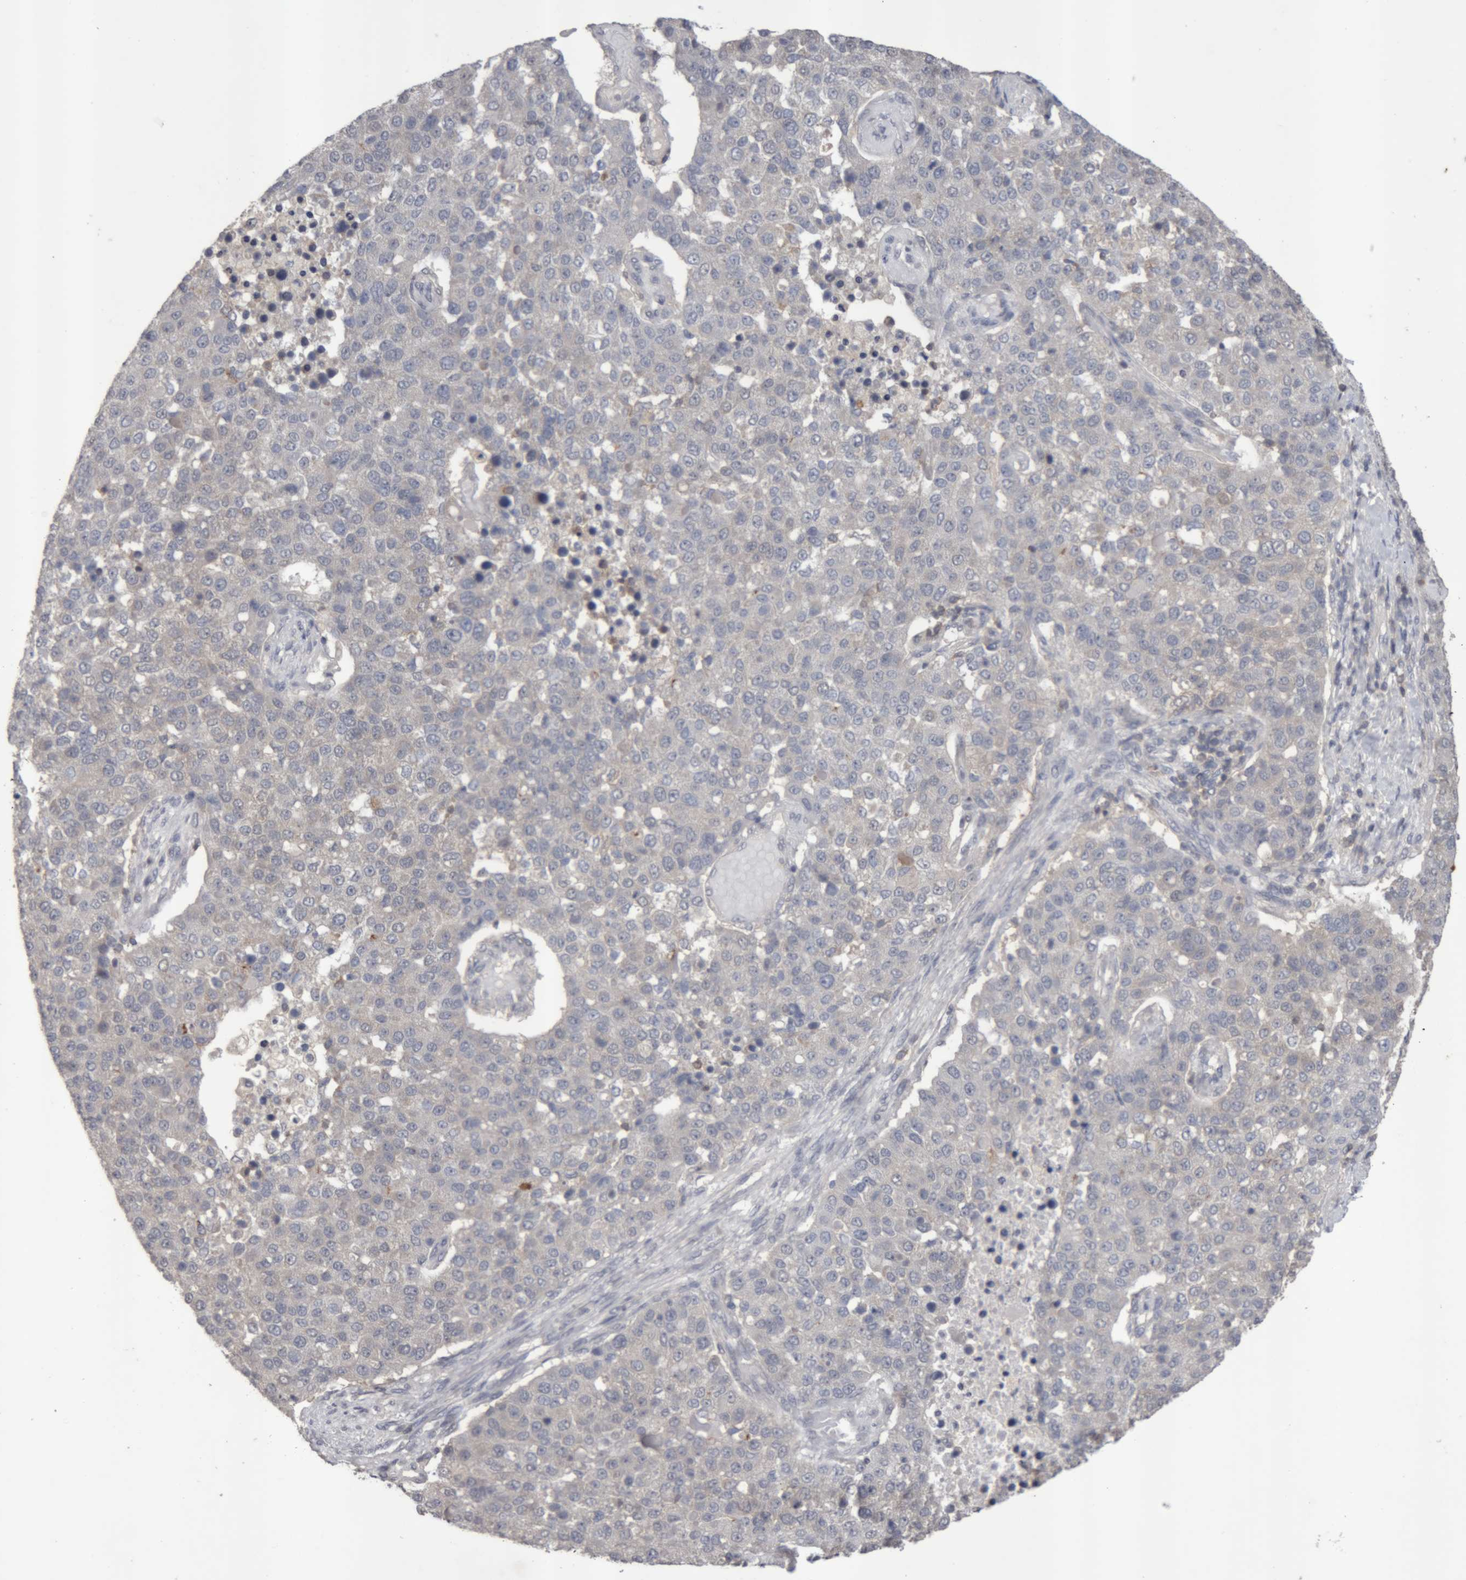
{"staining": {"intensity": "negative", "quantity": "none", "location": "none"}, "tissue": "pancreatic cancer", "cell_type": "Tumor cells", "image_type": "cancer", "snomed": [{"axis": "morphology", "description": "Adenocarcinoma, NOS"}, {"axis": "topography", "description": "Pancreas"}], "caption": "Pancreatic cancer was stained to show a protein in brown. There is no significant staining in tumor cells.", "gene": "NFATC2", "patient": {"sex": "female", "age": 61}}